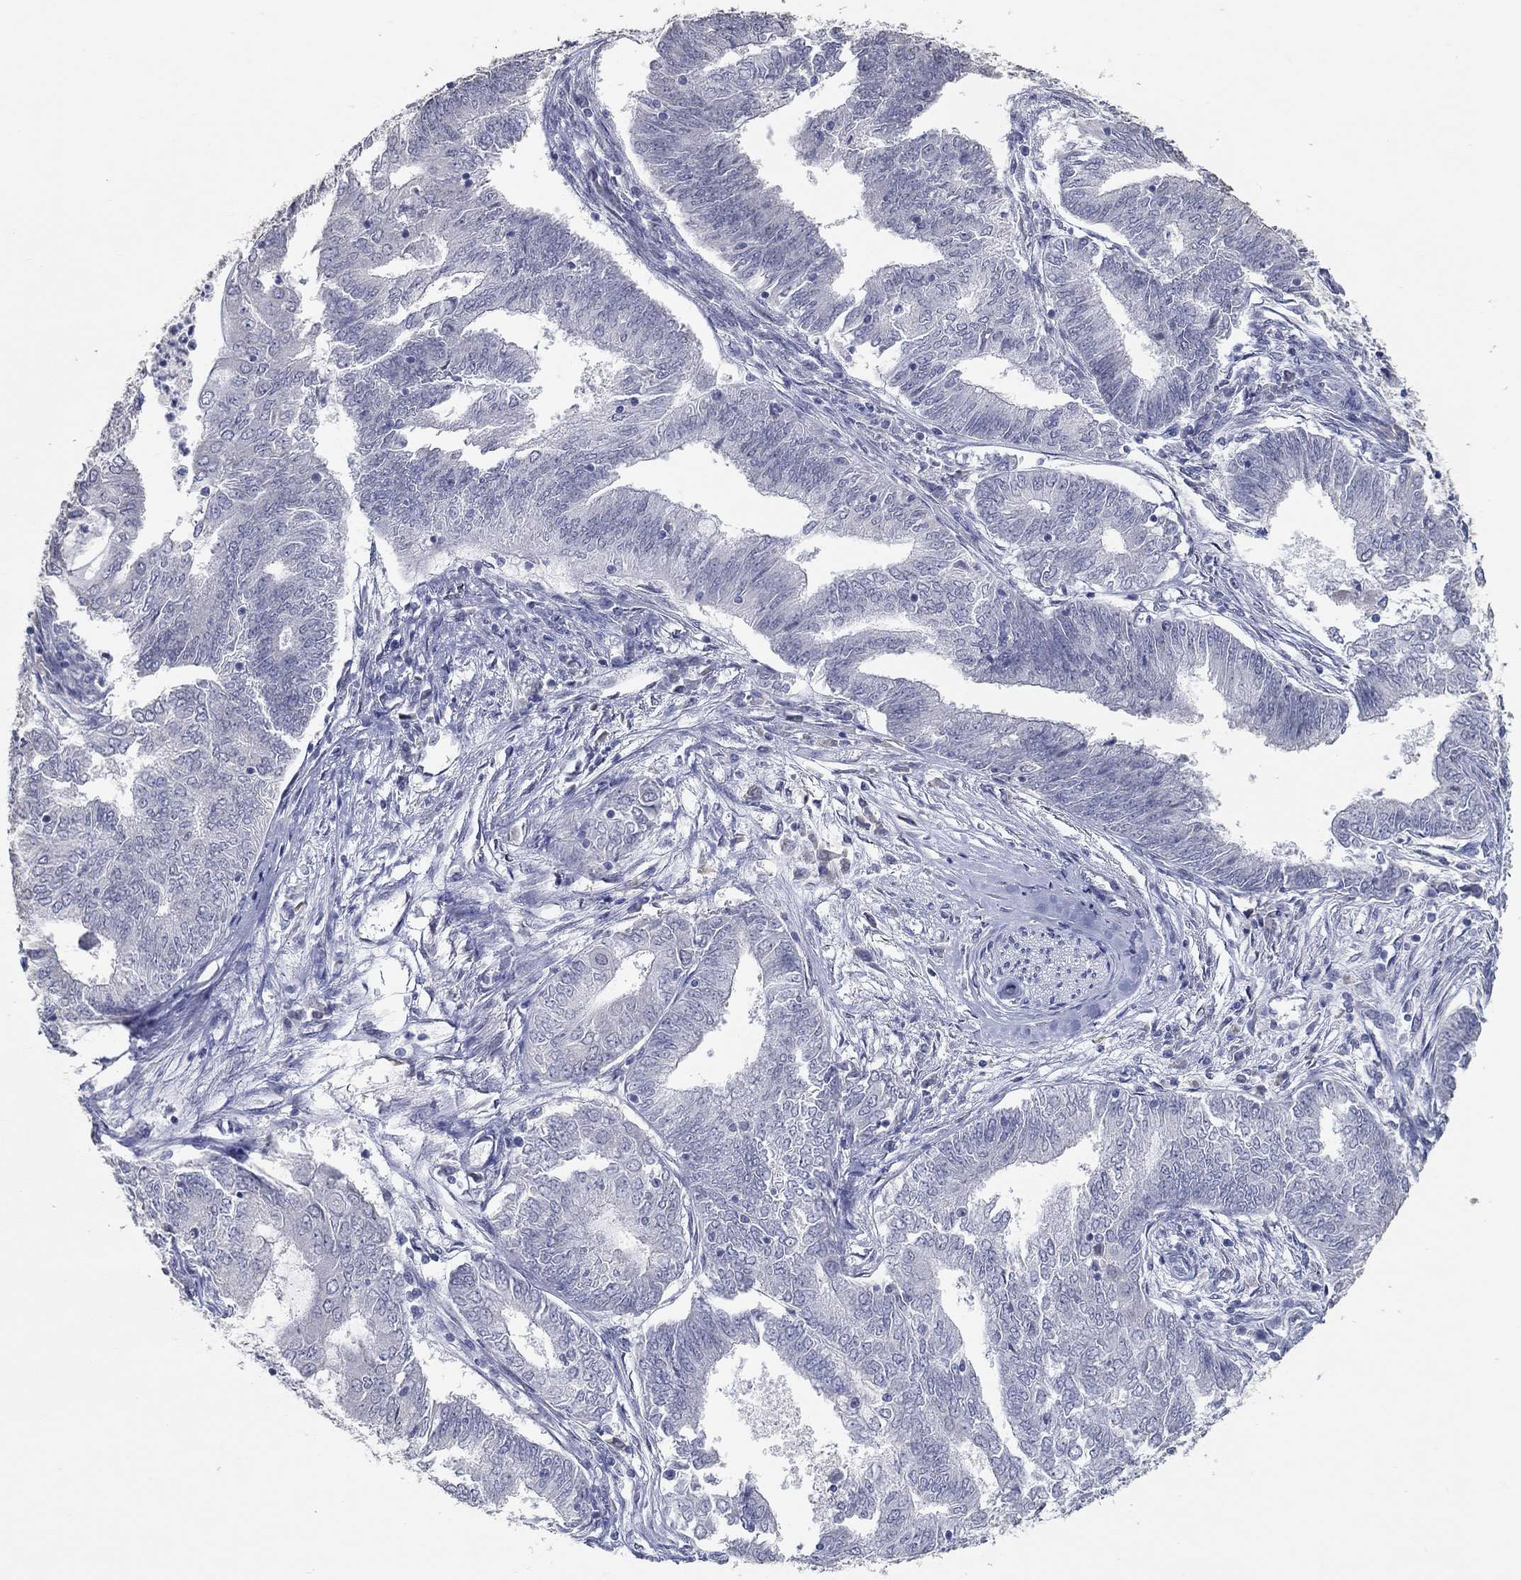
{"staining": {"intensity": "negative", "quantity": "none", "location": "none"}, "tissue": "endometrial cancer", "cell_type": "Tumor cells", "image_type": "cancer", "snomed": [{"axis": "morphology", "description": "Adenocarcinoma, NOS"}, {"axis": "topography", "description": "Endometrium"}], "caption": "The immunohistochemistry (IHC) image has no significant staining in tumor cells of endometrial cancer tissue.", "gene": "NUP155", "patient": {"sex": "female", "age": 62}}